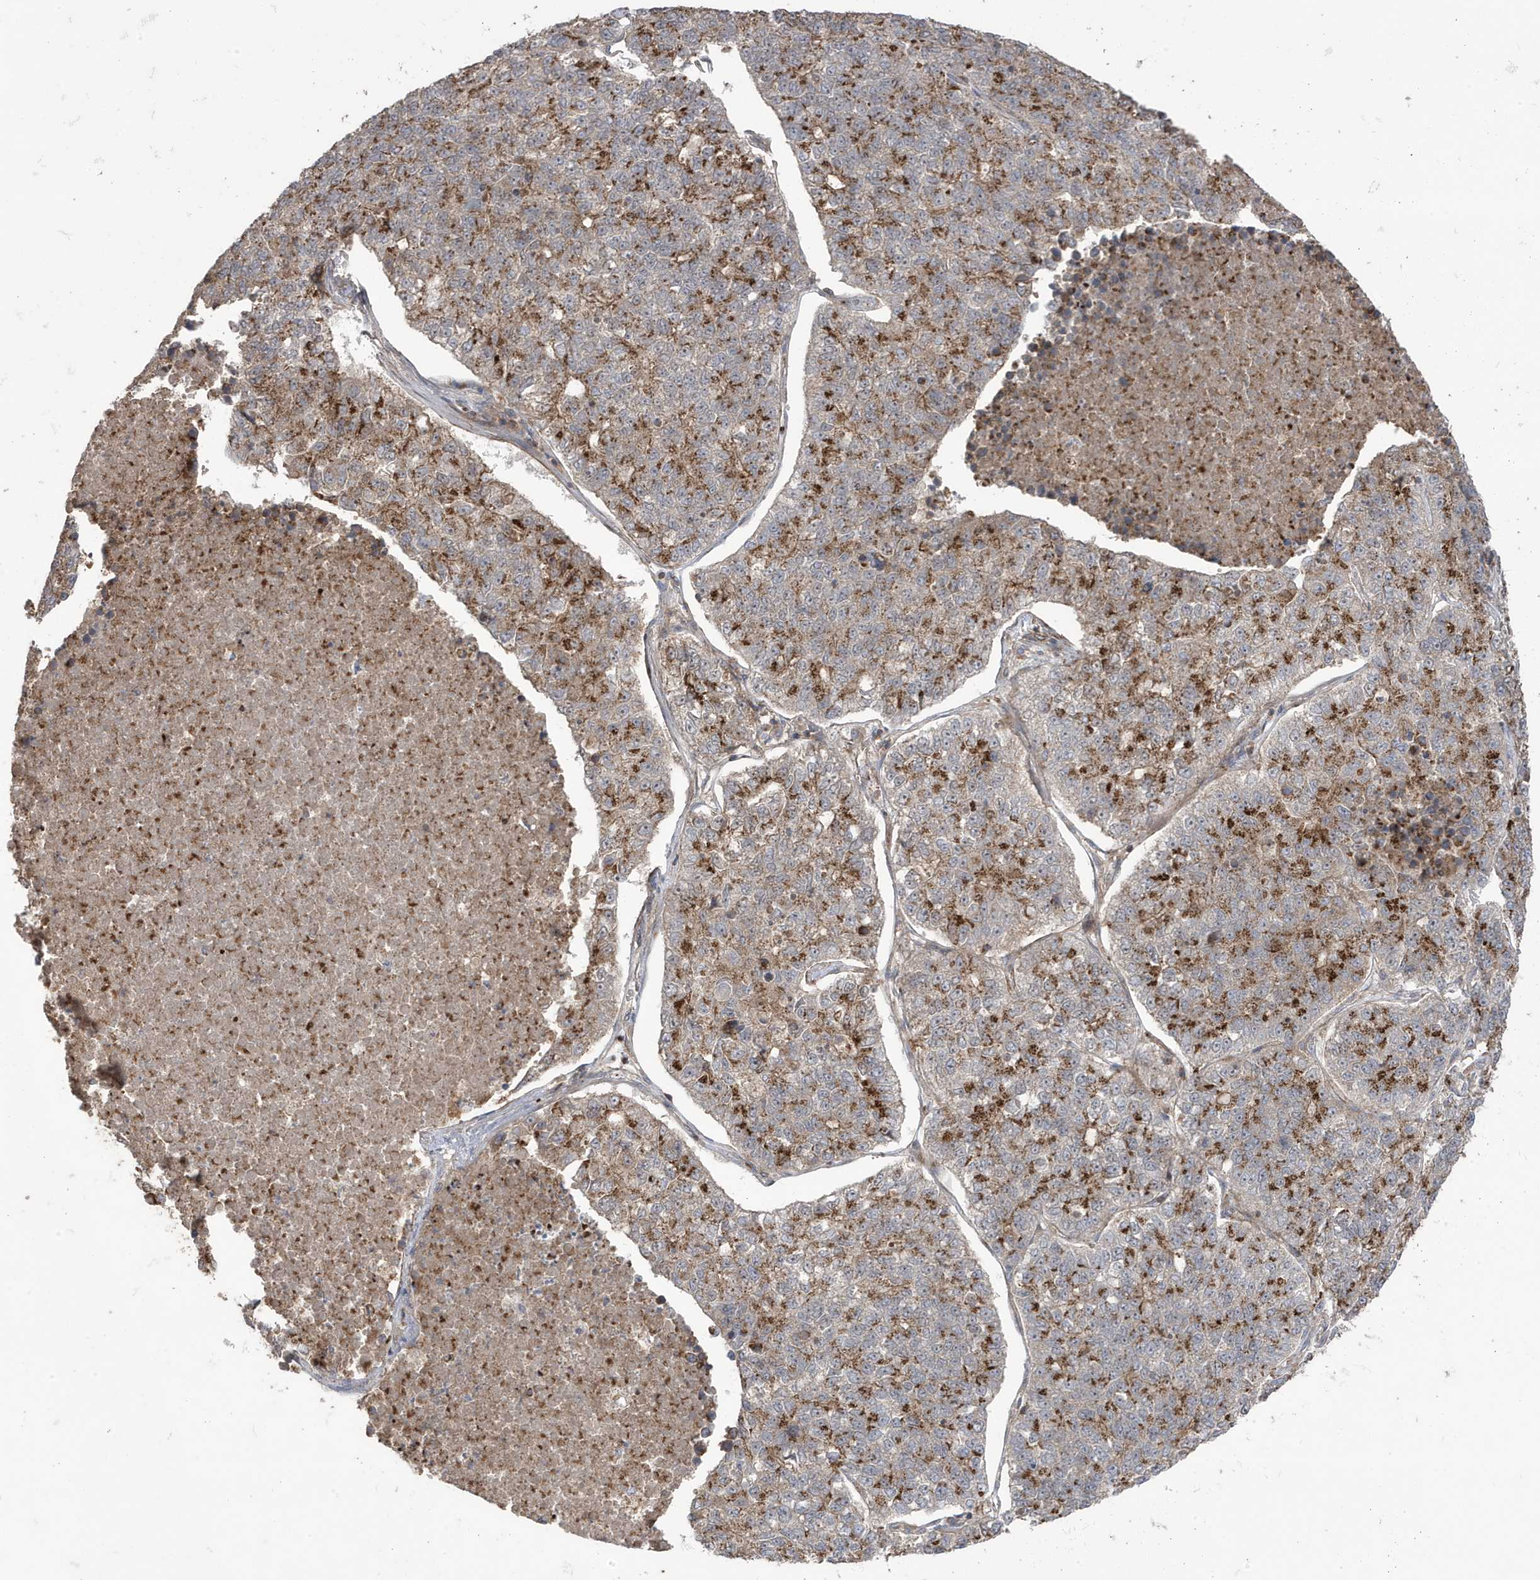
{"staining": {"intensity": "strong", "quantity": "25%-75%", "location": "cytoplasmic/membranous"}, "tissue": "lung cancer", "cell_type": "Tumor cells", "image_type": "cancer", "snomed": [{"axis": "morphology", "description": "Adenocarcinoma, NOS"}, {"axis": "topography", "description": "Lung"}], "caption": "DAB immunohistochemical staining of human adenocarcinoma (lung) demonstrates strong cytoplasmic/membranous protein staining in about 25%-75% of tumor cells.", "gene": "CETN3", "patient": {"sex": "male", "age": 49}}